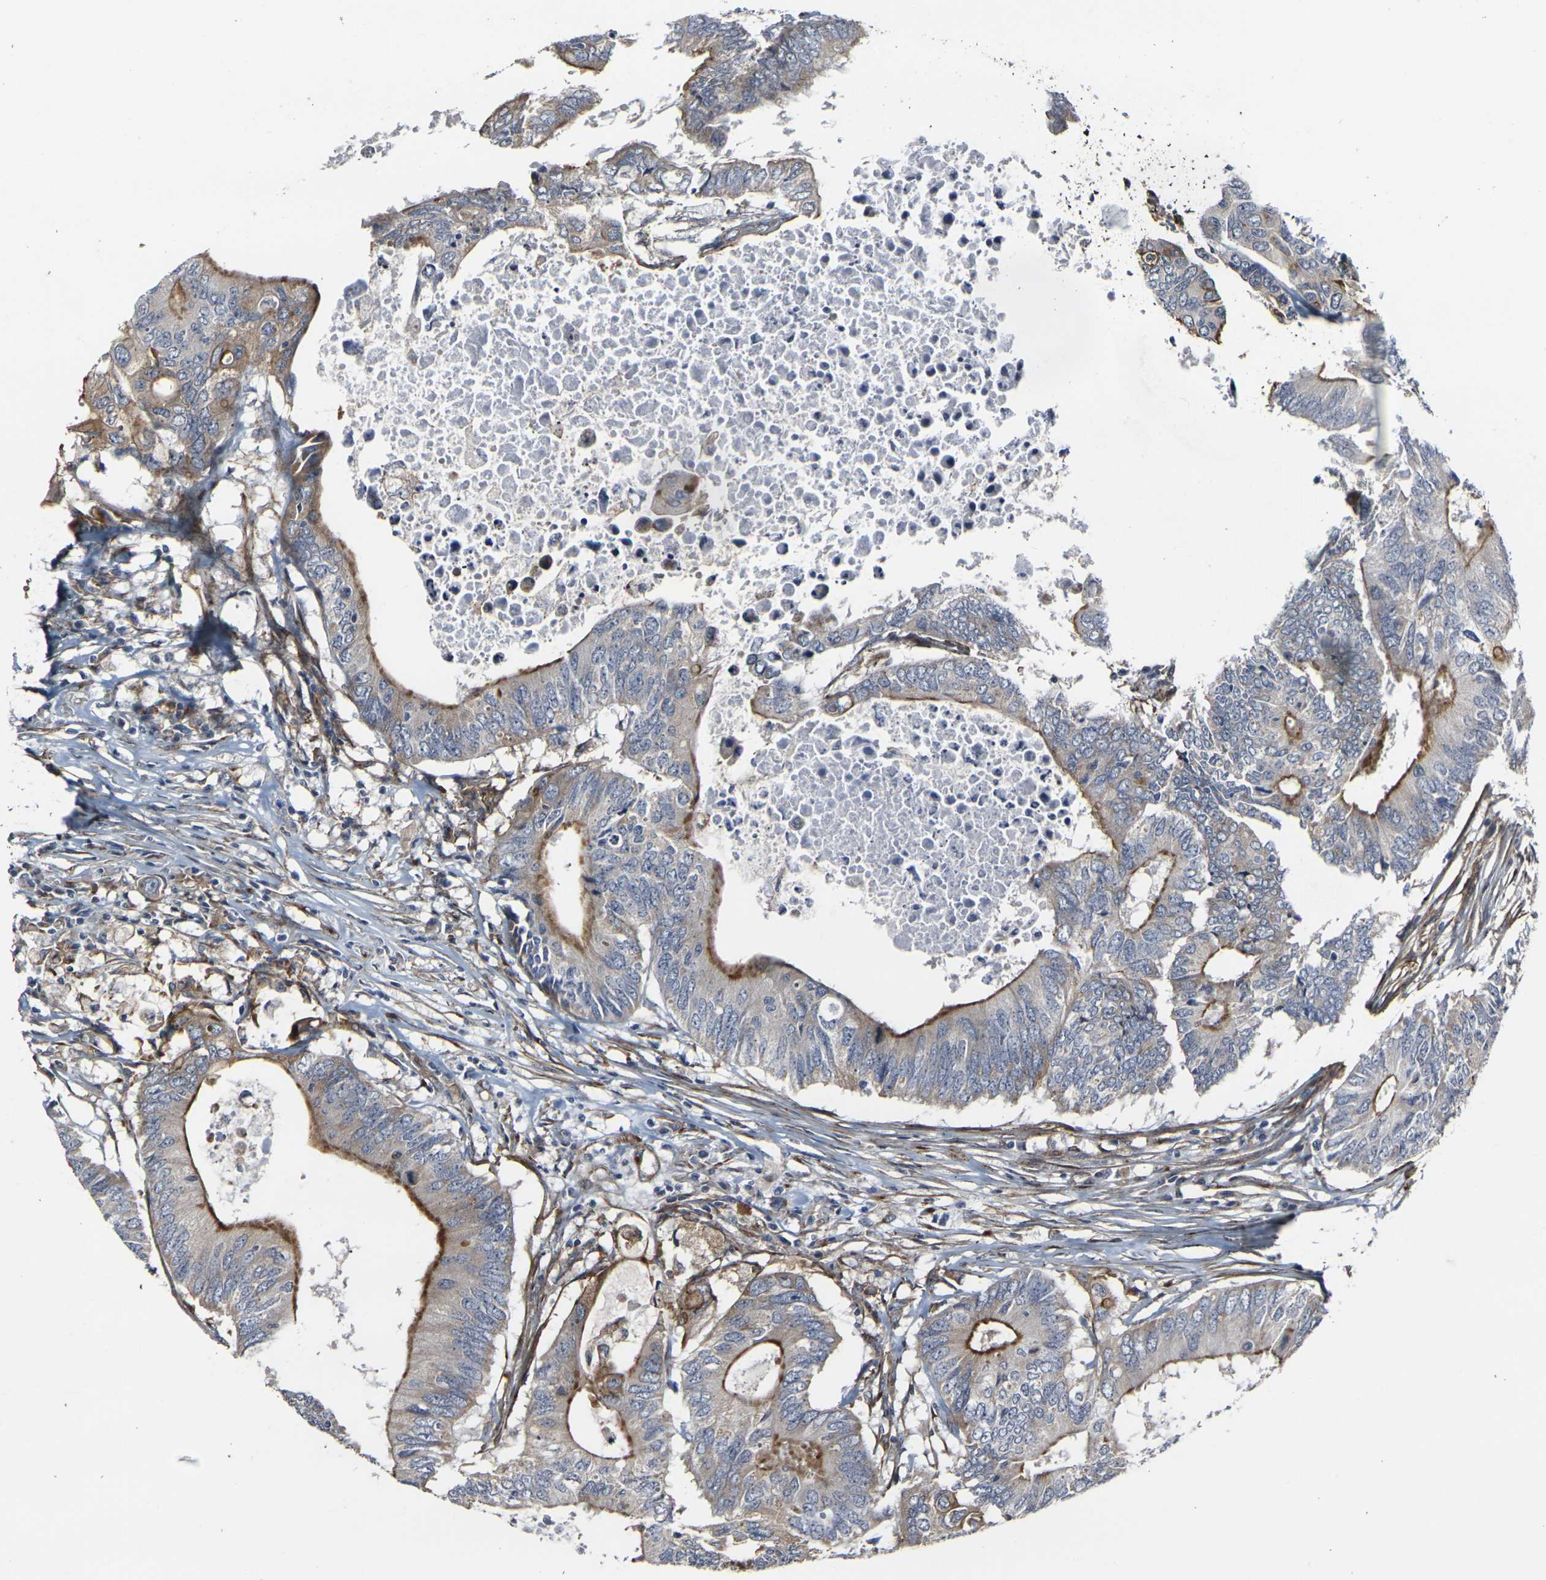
{"staining": {"intensity": "strong", "quantity": ">75%", "location": "cytoplasmic/membranous"}, "tissue": "colorectal cancer", "cell_type": "Tumor cells", "image_type": "cancer", "snomed": [{"axis": "morphology", "description": "Adenocarcinoma, NOS"}, {"axis": "topography", "description": "Colon"}], "caption": "Colorectal adenocarcinoma stained for a protein displays strong cytoplasmic/membranous positivity in tumor cells. (DAB IHC with brightfield microscopy, high magnification).", "gene": "MYOF", "patient": {"sex": "male", "age": 71}}